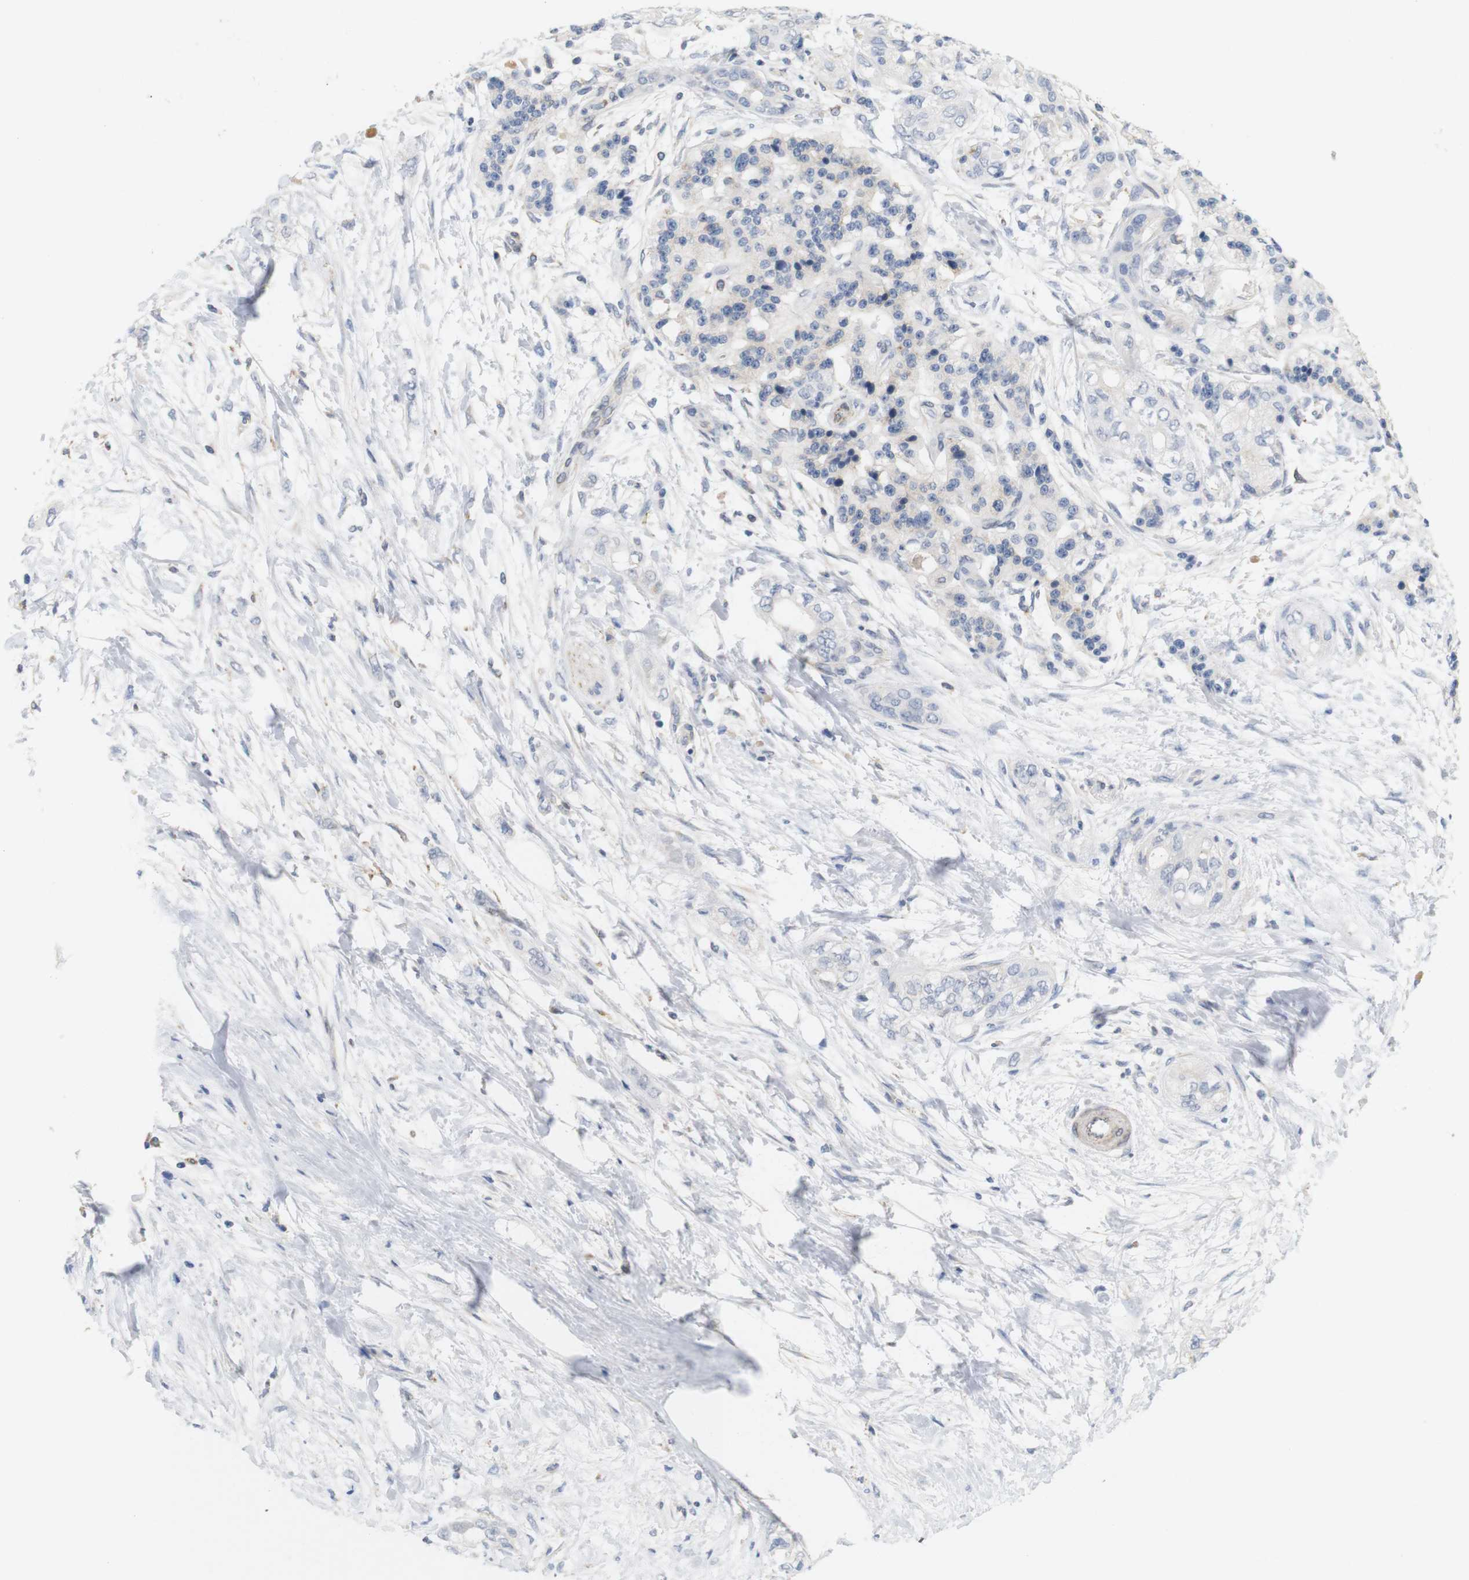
{"staining": {"intensity": "negative", "quantity": "none", "location": "none"}, "tissue": "pancreatic cancer", "cell_type": "Tumor cells", "image_type": "cancer", "snomed": [{"axis": "morphology", "description": "Adenocarcinoma, NOS"}, {"axis": "topography", "description": "Pancreas"}], "caption": "Tumor cells are negative for protein expression in human pancreatic cancer. The staining is performed using DAB (3,3'-diaminobenzidine) brown chromogen with nuclei counter-stained in using hematoxylin.", "gene": "ITPR1", "patient": {"sex": "male", "age": 70}}